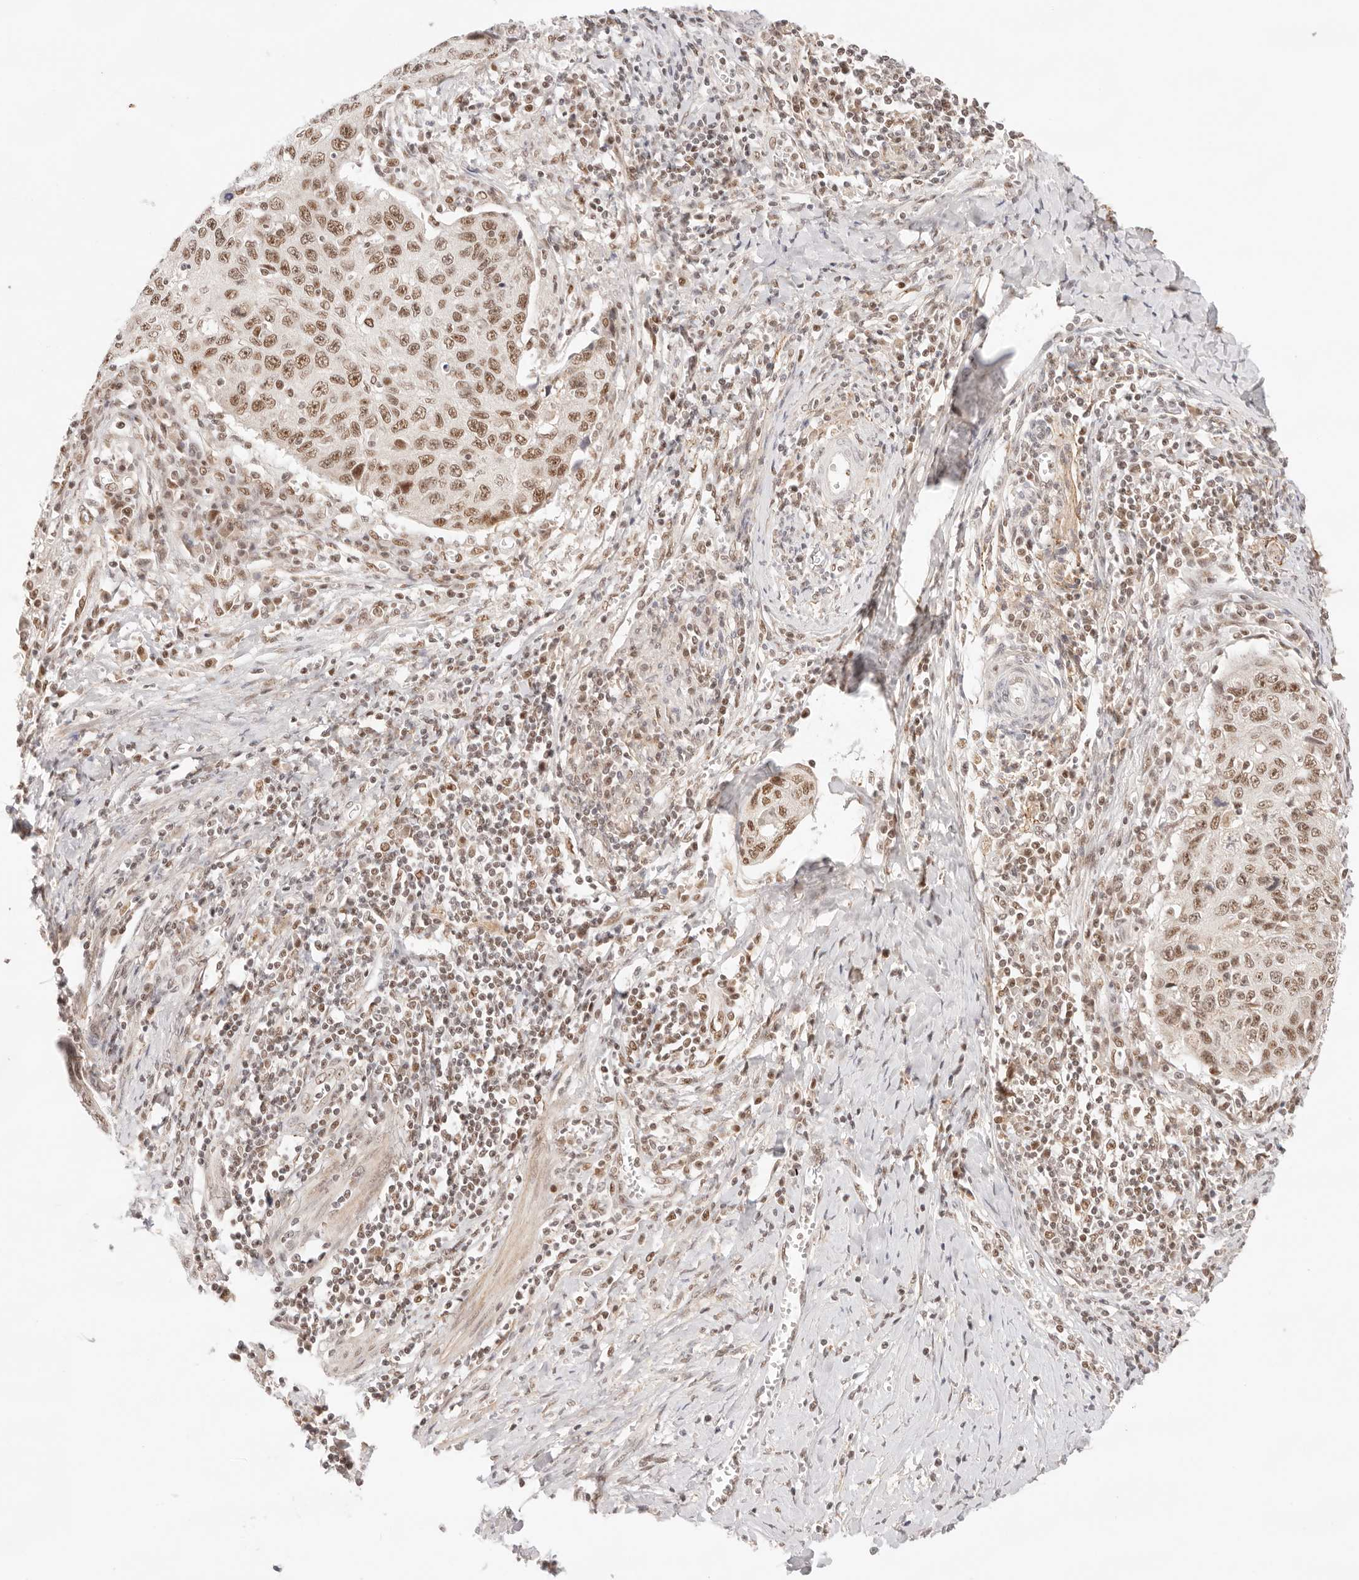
{"staining": {"intensity": "moderate", "quantity": ">75%", "location": "nuclear"}, "tissue": "cervical cancer", "cell_type": "Tumor cells", "image_type": "cancer", "snomed": [{"axis": "morphology", "description": "Squamous cell carcinoma, NOS"}, {"axis": "topography", "description": "Cervix"}], "caption": "Immunohistochemical staining of cervical squamous cell carcinoma displays medium levels of moderate nuclear expression in about >75% of tumor cells.", "gene": "GTF2E2", "patient": {"sex": "female", "age": 53}}